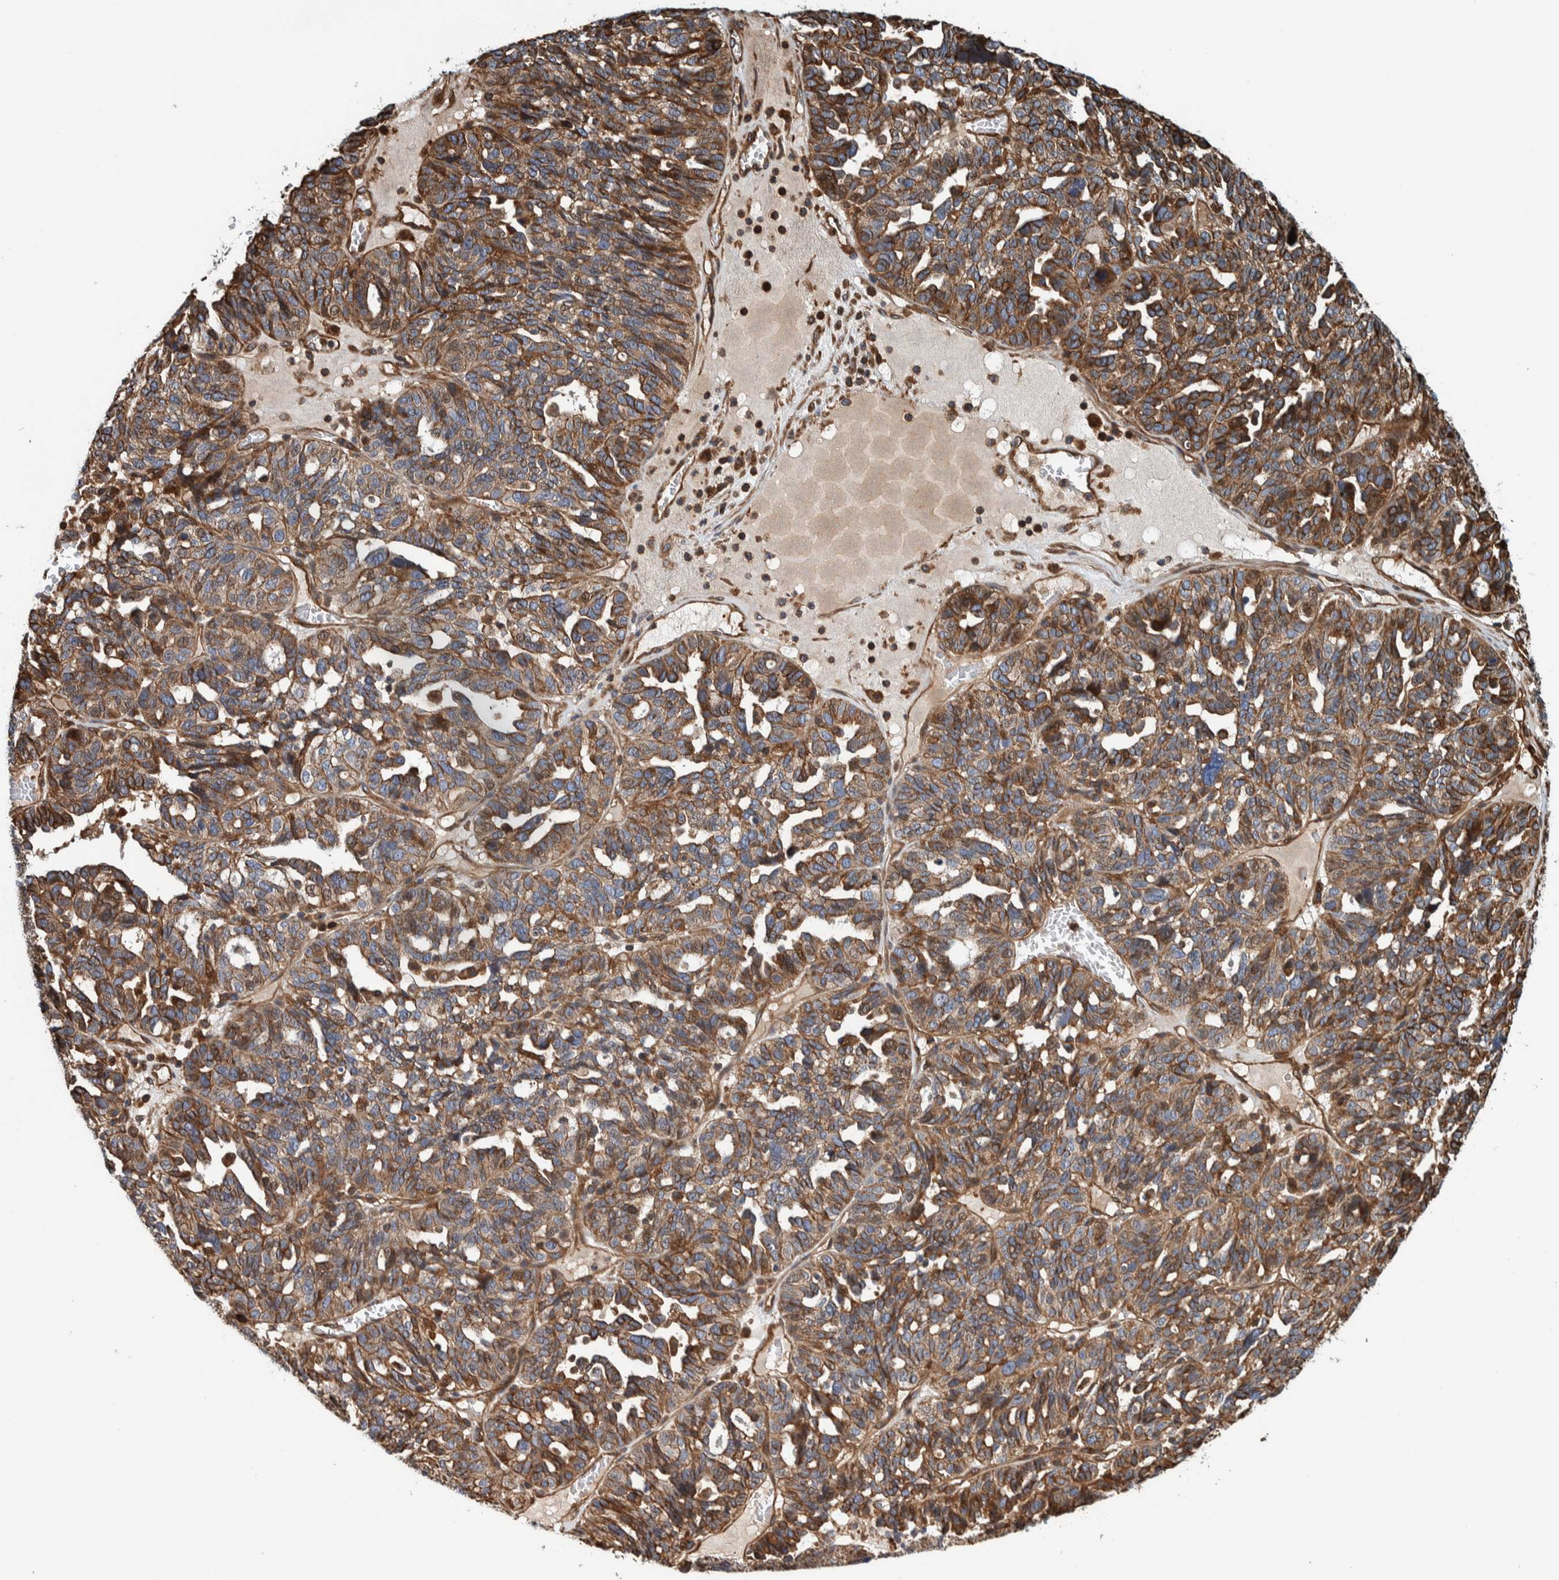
{"staining": {"intensity": "moderate", "quantity": ">75%", "location": "cytoplasmic/membranous"}, "tissue": "ovarian cancer", "cell_type": "Tumor cells", "image_type": "cancer", "snomed": [{"axis": "morphology", "description": "Cystadenocarcinoma, serous, NOS"}, {"axis": "topography", "description": "Ovary"}], "caption": "Immunohistochemical staining of ovarian cancer demonstrates medium levels of moderate cytoplasmic/membranous protein expression in about >75% of tumor cells.", "gene": "PKD1L1", "patient": {"sex": "female", "age": 59}}